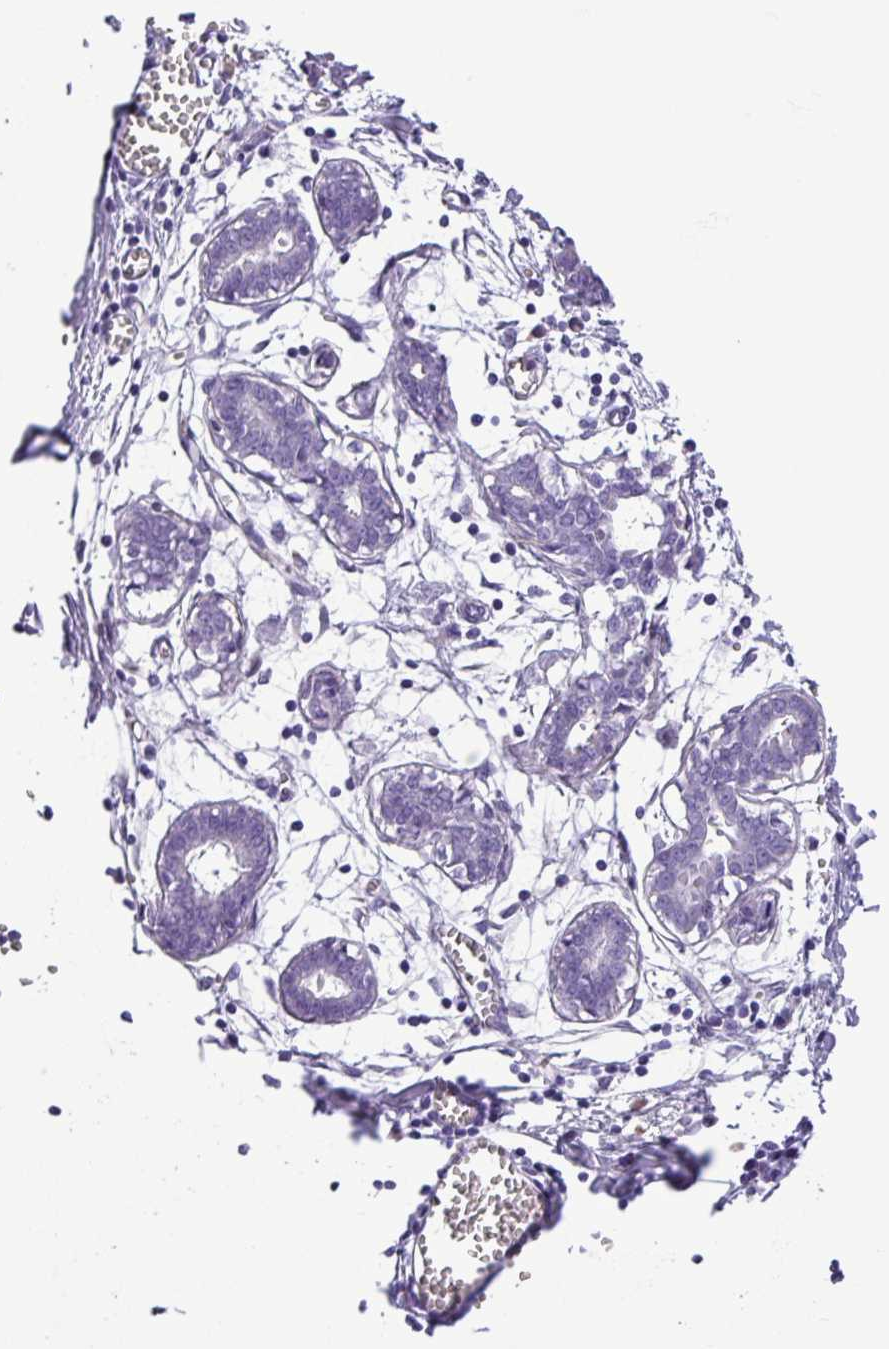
{"staining": {"intensity": "negative", "quantity": "none", "location": "none"}, "tissue": "breast", "cell_type": "Adipocytes", "image_type": "normal", "snomed": [{"axis": "morphology", "description": "Normal tissue, NOS"}, {"axis": "topography", "description": "Breast"}], "caption": "Immunohistochemistry (IHC) of unremarkable breast demonstrates no positivity in adipocytes.", "gene": "C11orf91", "patient": {"sex": "female", "age": 27}}